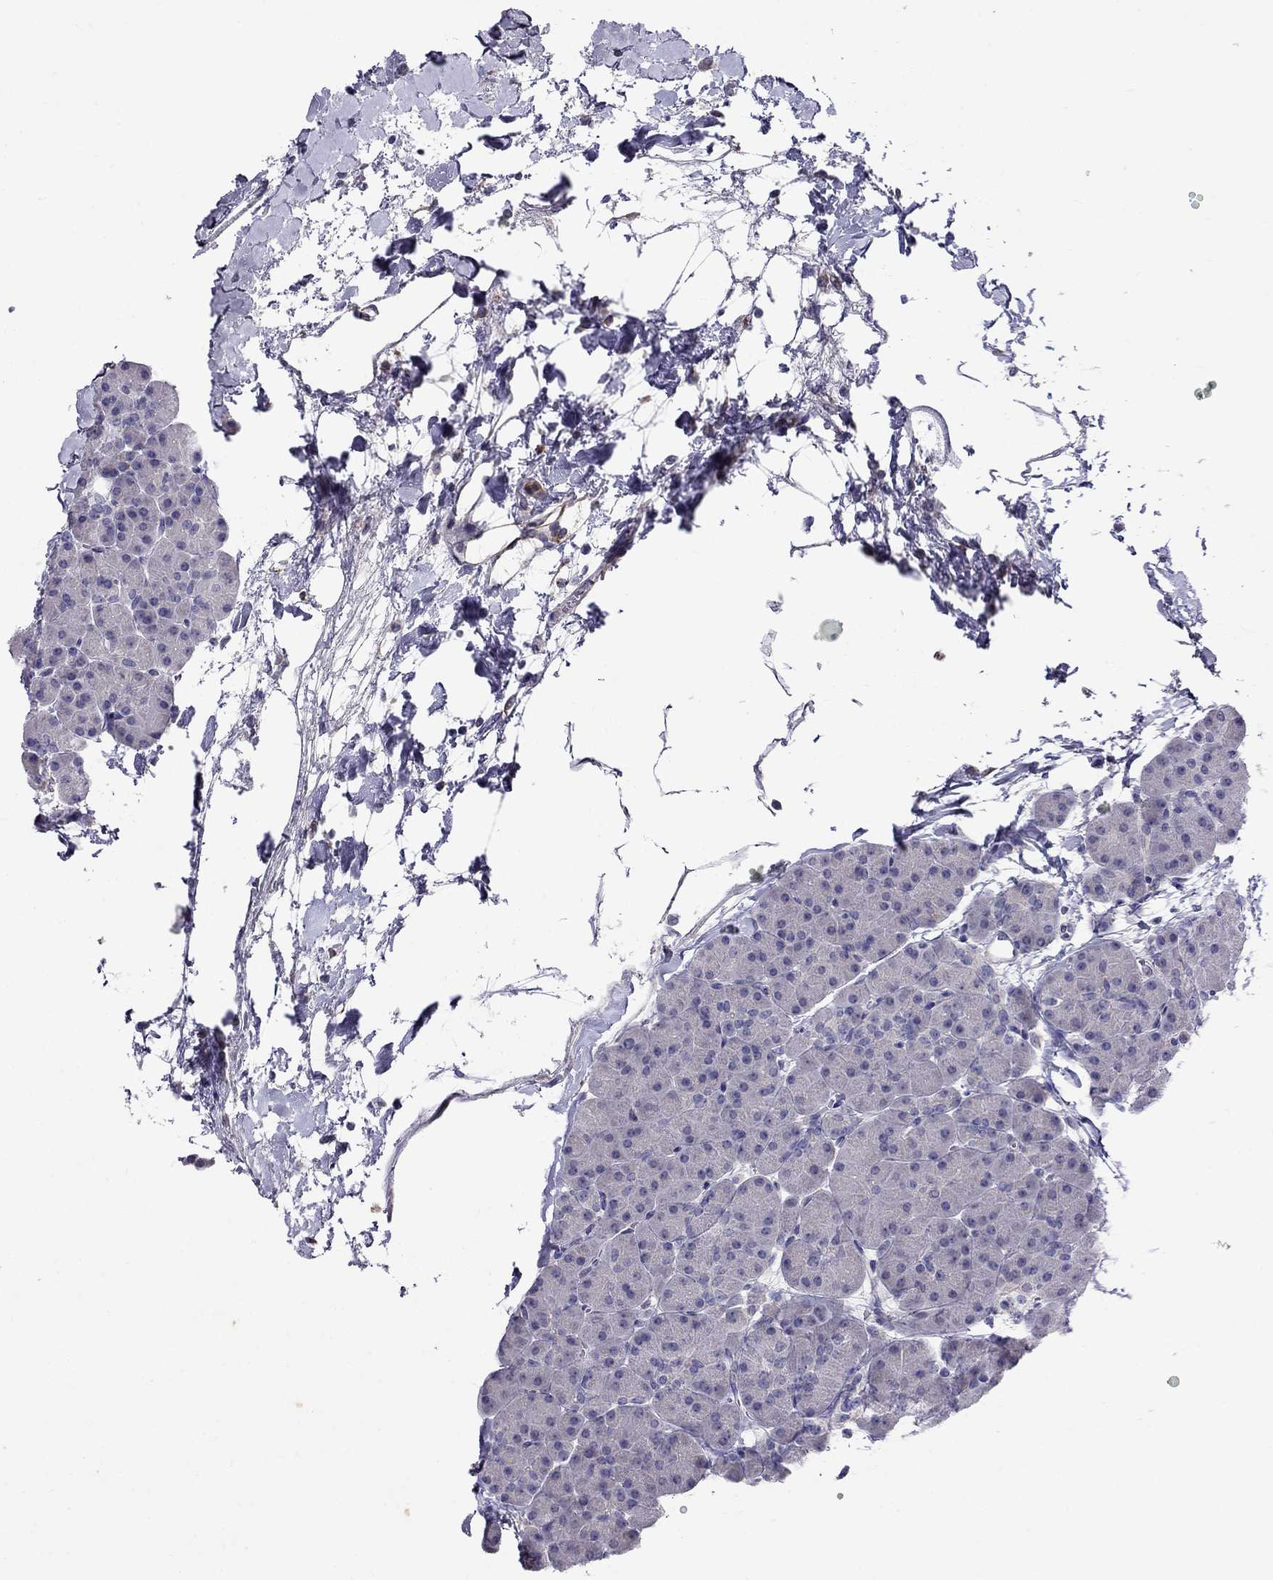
{"staining": {"intensity": "negative", "quantity": "none", "location": "none"}, "tissue": "pancreas", "cell_type": "Exocrine glandular cells", "image_type": "normal", "snomed": [{"axis": "morphology", "description": "Normal tissue, NOS"}, {"axis": "topography", "description": "Pancreas"}], "caption": "Exocrine glandular cells show no significant staining in benign pancreas. (IHC, brightfield microscopy, high magnification).", "gene": "SPINT4", "patient": {"sex": "female", "age": 44}}